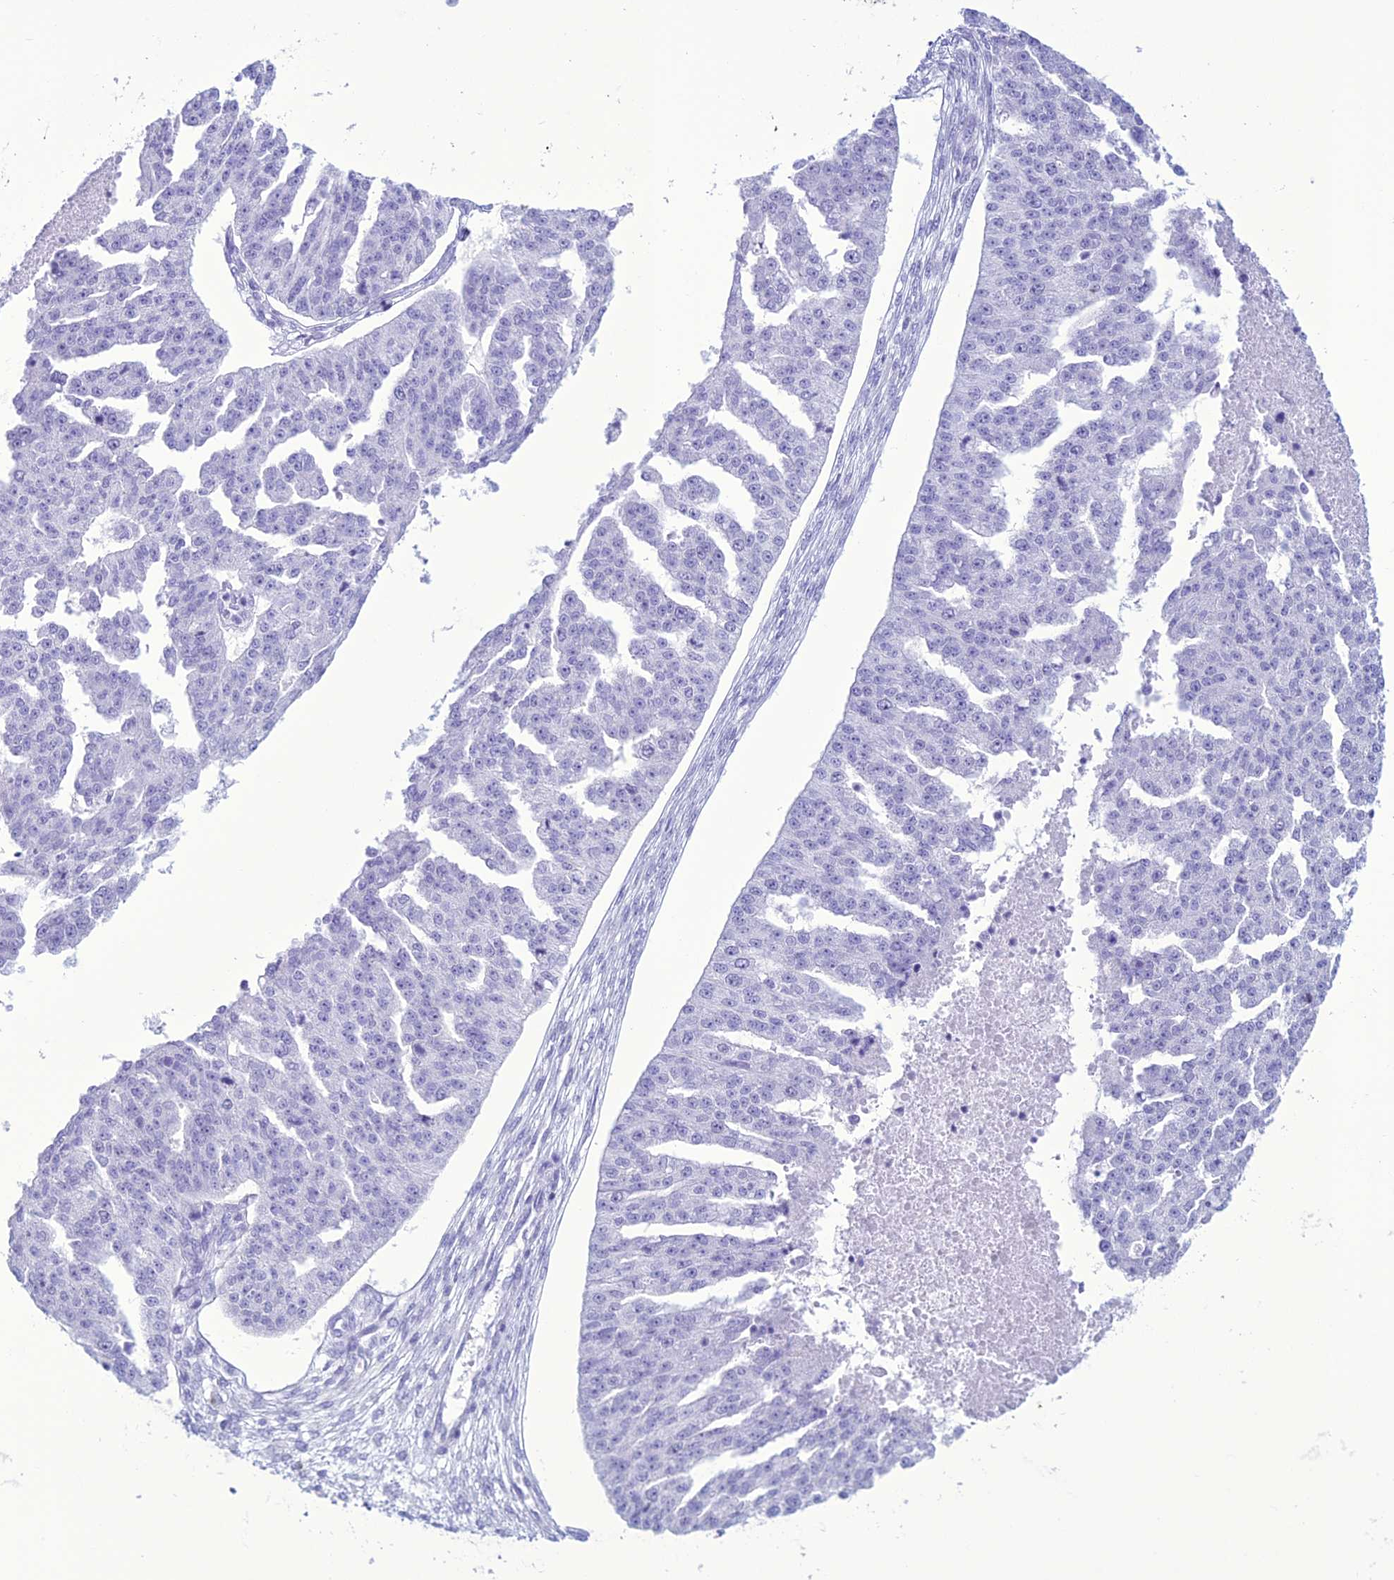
{"staining": {"intensity": "negative", "quantity": "none", "location": "none"}, "tissue": "ovarian cancer", "cell_type": "Tumor cells", "image_type": "cancer", "snomed": [{"axis": "morphology", "description": "Cystadenocarcinoma, serous, NOS"}, {"axis": "topography", "description": "Ovary"}], "caption": "This is an immunohistochemistry (IHC) histopathology image of human serous cystadenocarcinoma (ovarian). There is no staining in tumor cells.", "gene": "MZB1", "patient": {"sex": "female", "age": 58}}